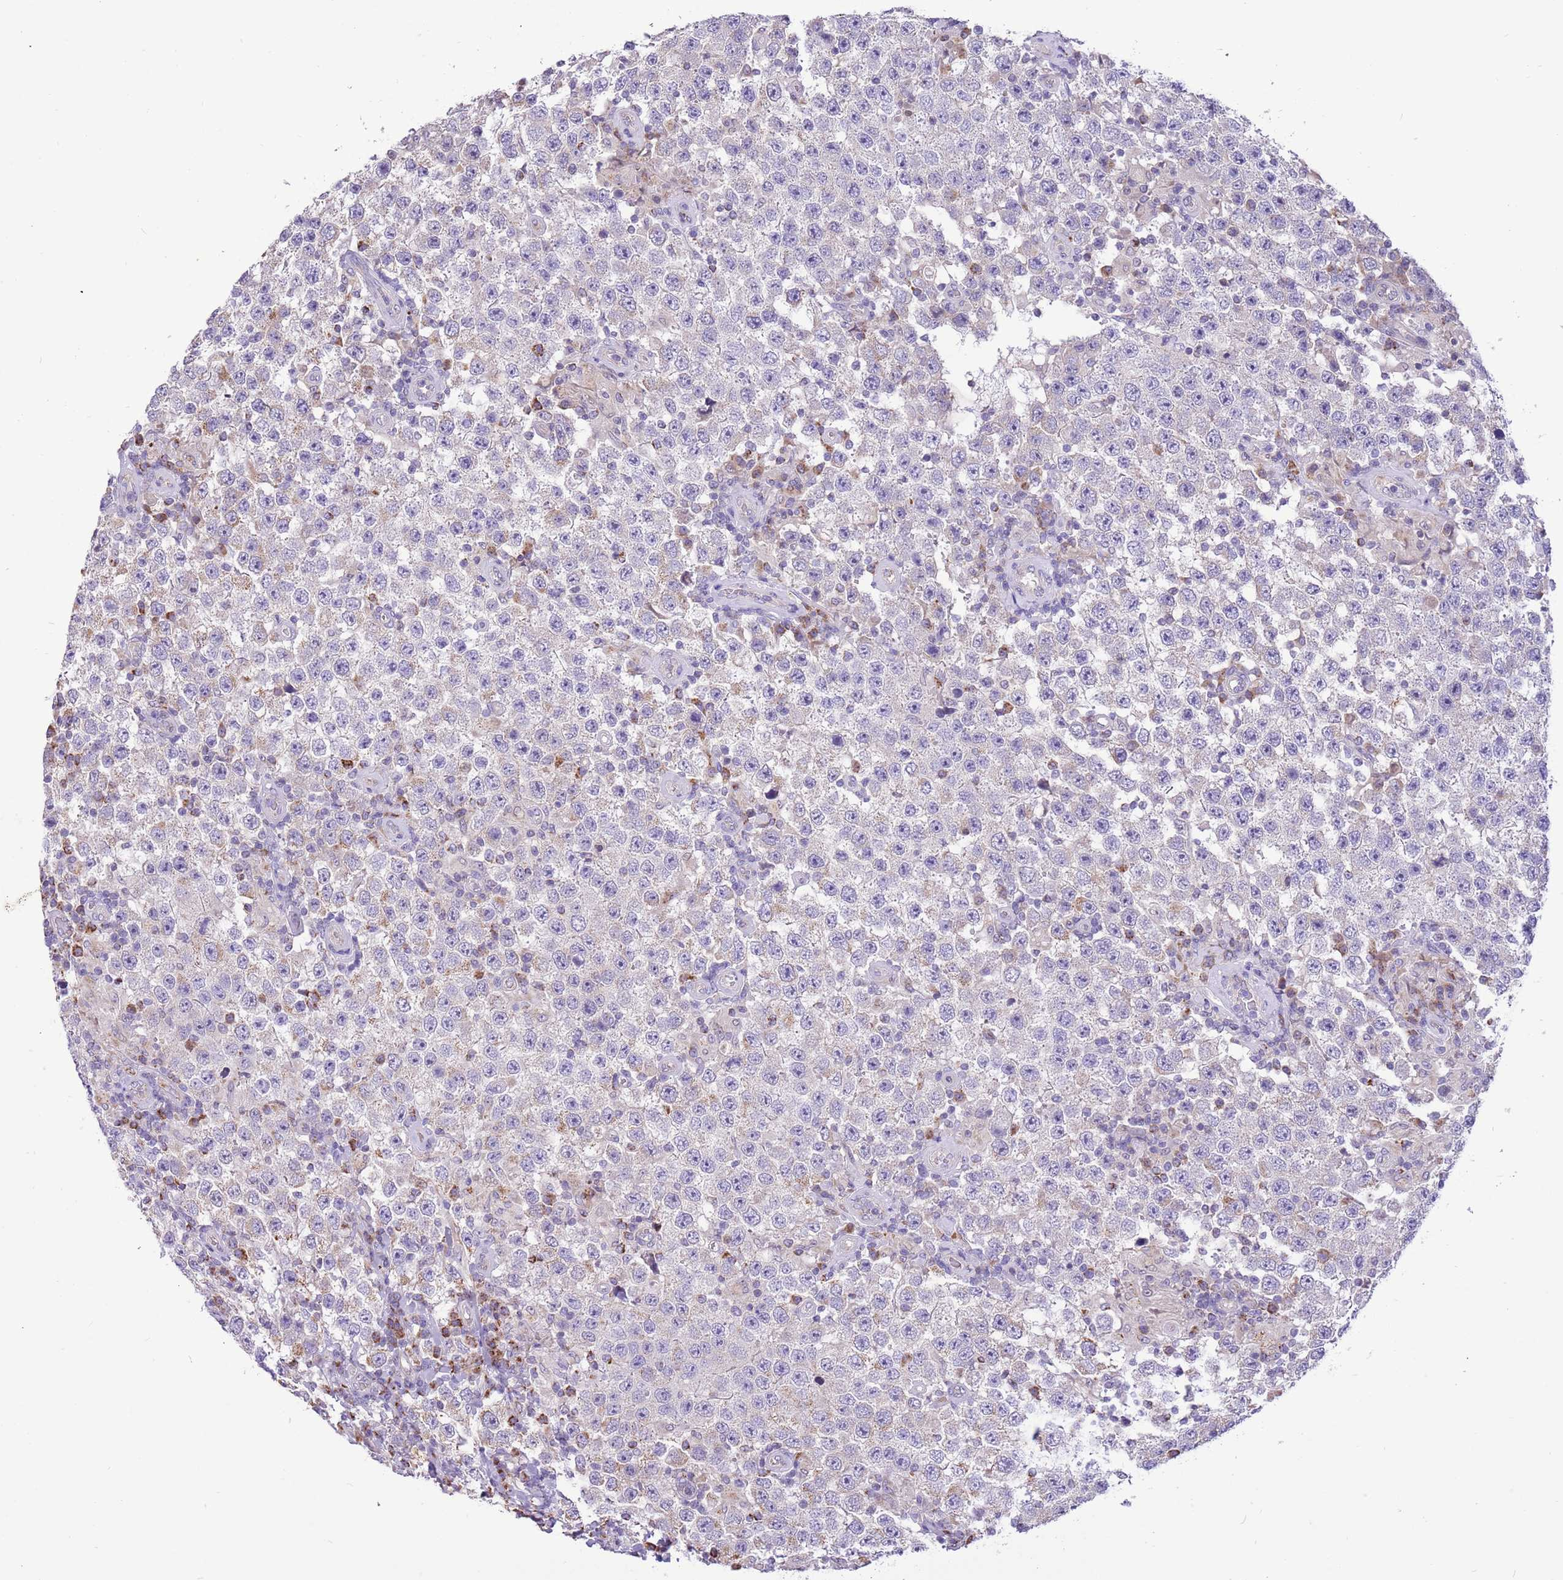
{"staining": {"intensity": "negative", "quantity": "none", "location": "none"}, "tissue": "testis cancer", "cell_type": "Tumor cells", "image_type": "cancer", "snomed": [{"axis": "morphology", "description": "Normal tissue, NOS"}, {"axis": "morphology", "description": "Urothelial carcinoma, High grade"}, {"axis": "morphology", "description": "Seminoma, NOS"}, {"axis": "morphology", "description": "Carcinoma, Embryonal, NOS"}, {"axis": "topography", "description": "Urinary bladder"}, {"axis": "topography", "description": "Testis"}], "caption": "This image is of testis cancer (embryonal carcinoma) stained with immunohistochemistry (IHC) to label a protein in brown with the nuclei are counter-stained blue. There is no positivity in tumor cells. Nuclei are stained in blue.", "gene": "COX17", "patient": {"sex": "male", "age": 41}}